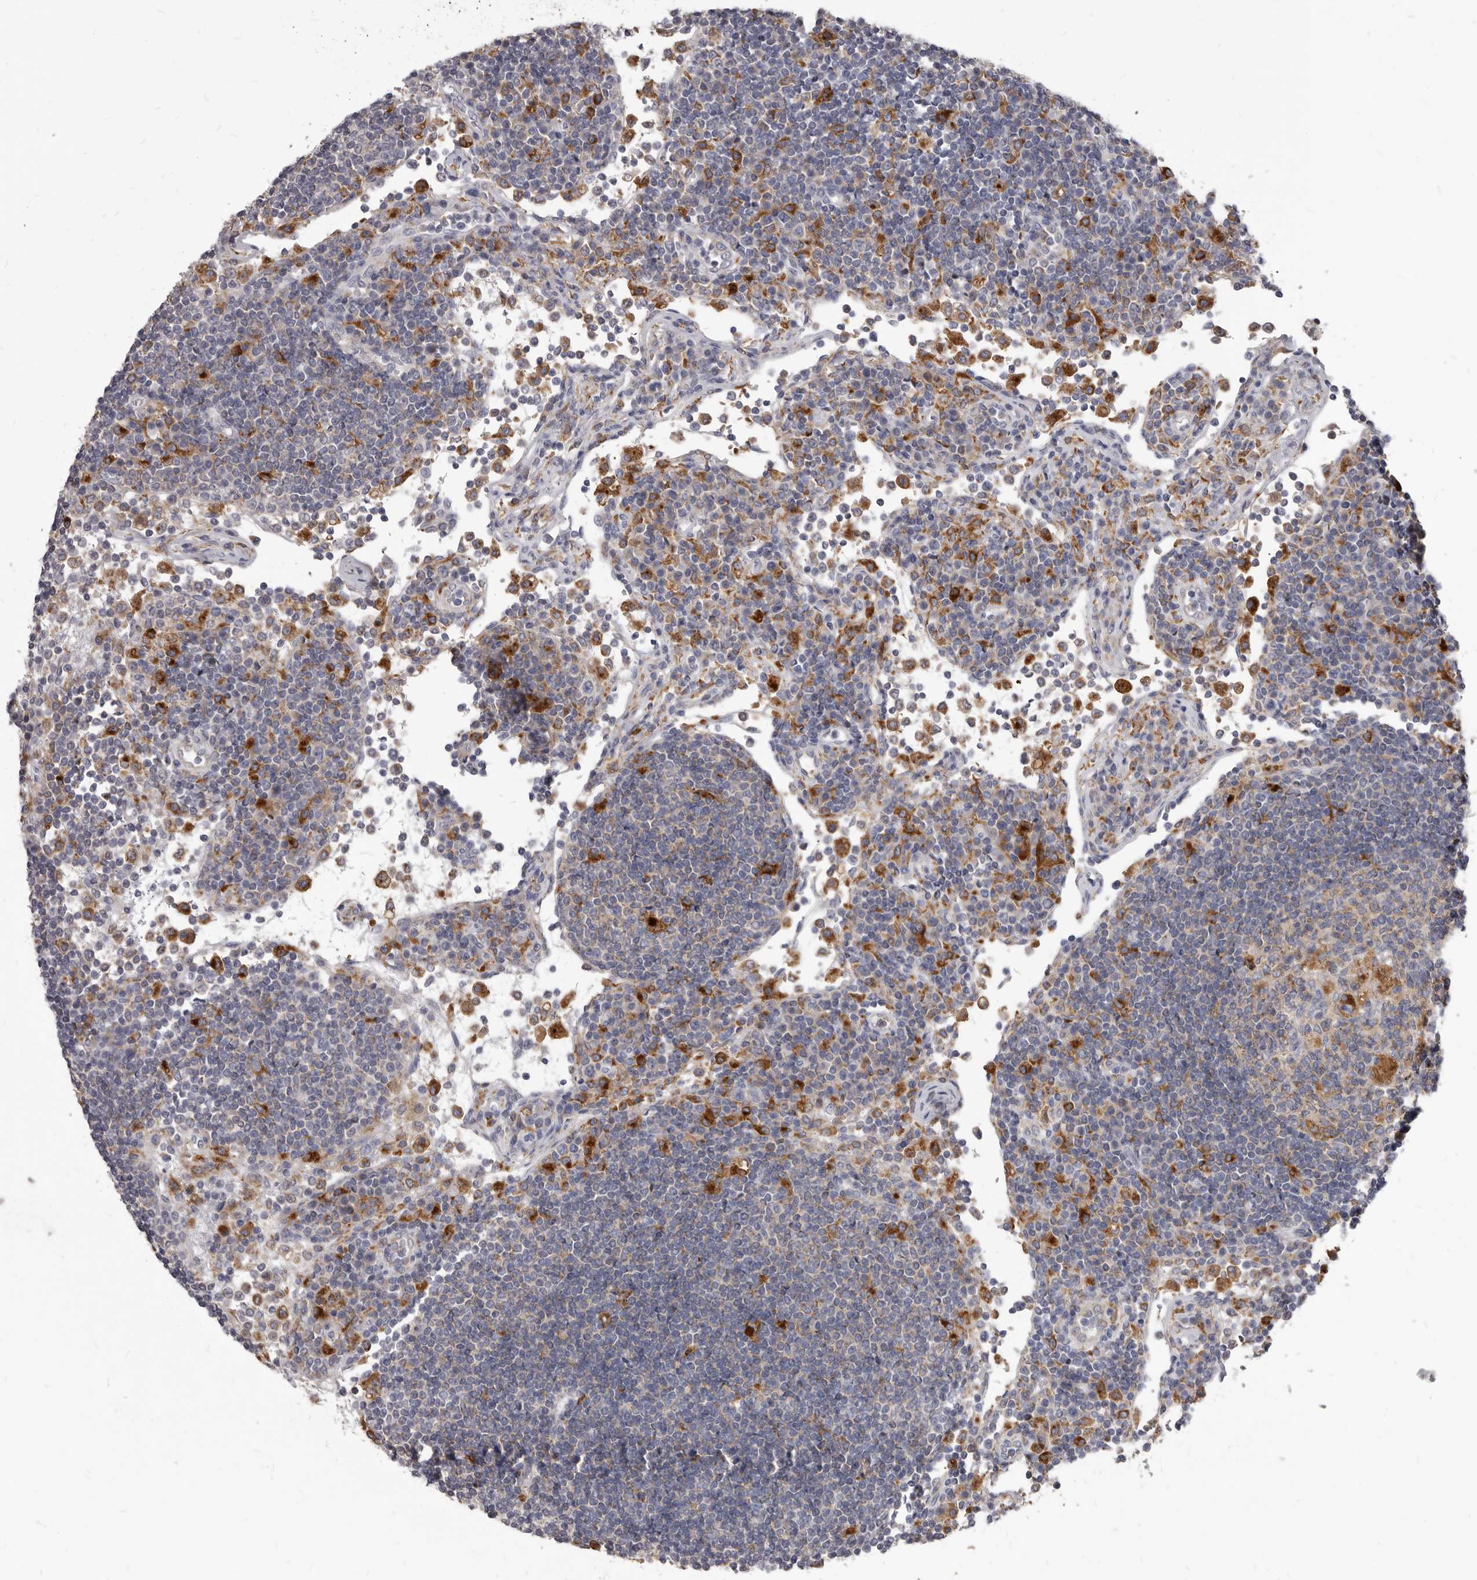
{"staining": {"intensity": "negative", "quantity": "none", "location": "none"}, "tissue": "lymph node", "cell_type": "Germinal center cells", "image_type": "normal", "snomed": [{"axis": "morphology", "description": "Normal tissue, NOS"}, {"axis": "topography", "description": "Lymph node"}], "caption": "IHC image of unremarkable human lymph node stained for a protein (brown), which demonstrates no positivity in germinal center cells.", "gene": "PI4K2A", "patient": {"sex": "female", "age": 53}}